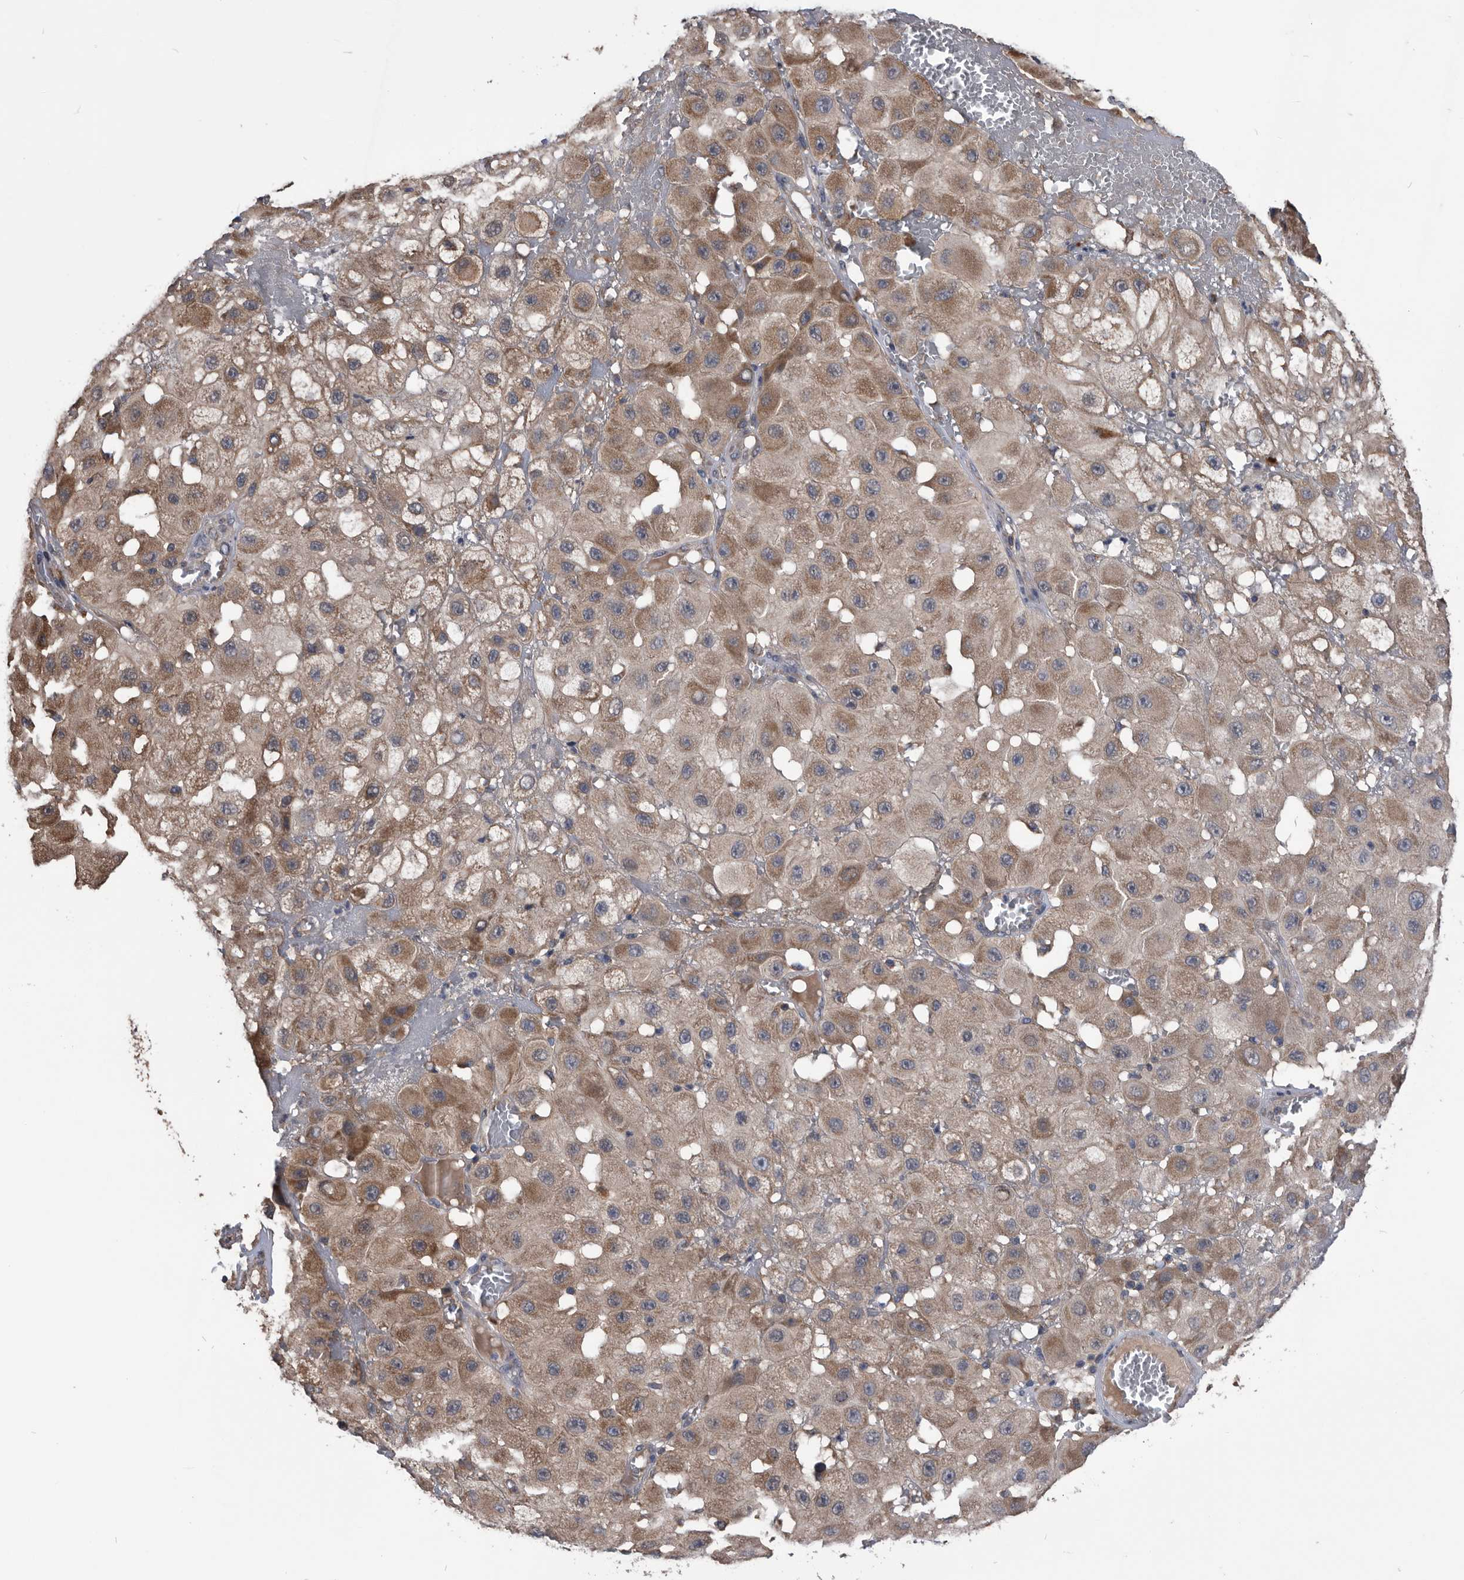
{"staining": {"intensity": "moderate", "quantity": ">75%", "location": "cytoplasmic/membranous"}, "tissue": "melanoma", "cell_type": "Tumor cells", "image_type": "cancer", "snomed": [{"axis": "morphology", "description": "Malignant melanoma, NOS"}, {"axis": "topography", "description": "Skin"}], "caption": "About >75% of tumor cells in human melanoma demonstrate moderate cytoplasmic/membranous protein positivity as visualized by brown immunohistochemical staining.", "gene": "NRBP1", "patient": {"sex": "female", "age": 81}}